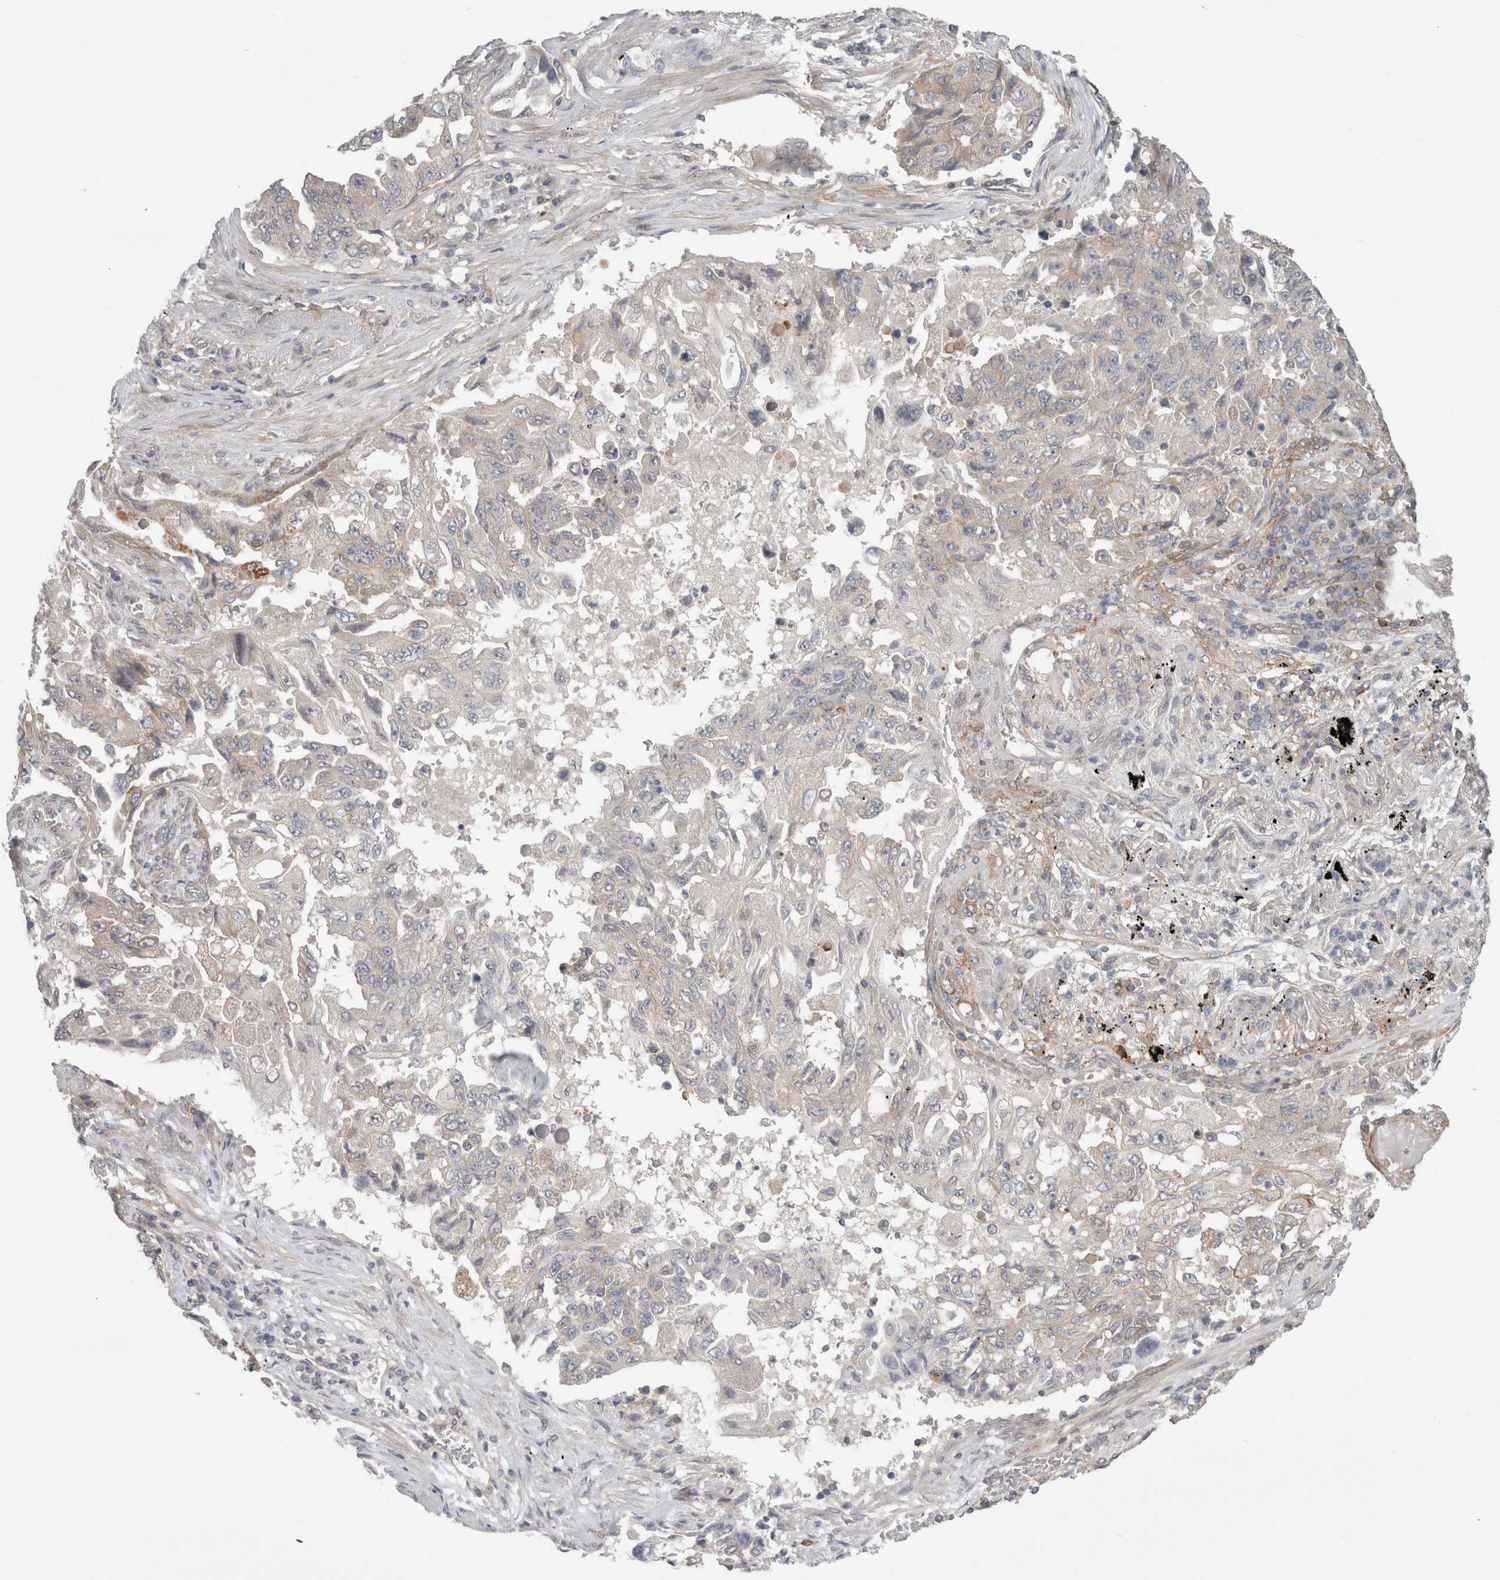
{"staining": {"intensity": "weak", "quantity": "<25%", "location": "cytoplasmic/membranous"}, "tissue": "lung cancer", "cell_type": "Tumor cells", "image_type": "cancer", "snomed": [{"axis": "morphology", "description": "Adenocarcinoma, NOS"}, {"axis": "topography", "description": "Lung"}], "caption": "The histopathology image displays no staining of tumor cells in lung cancer. The staining is performed using DAB (3,3'-diaminobenzidine) brown chromogen with nuclei counter-stained in using hematoxylin.", "gene": "RASAL2", "patient": {"sex": "female", "age": 51}}